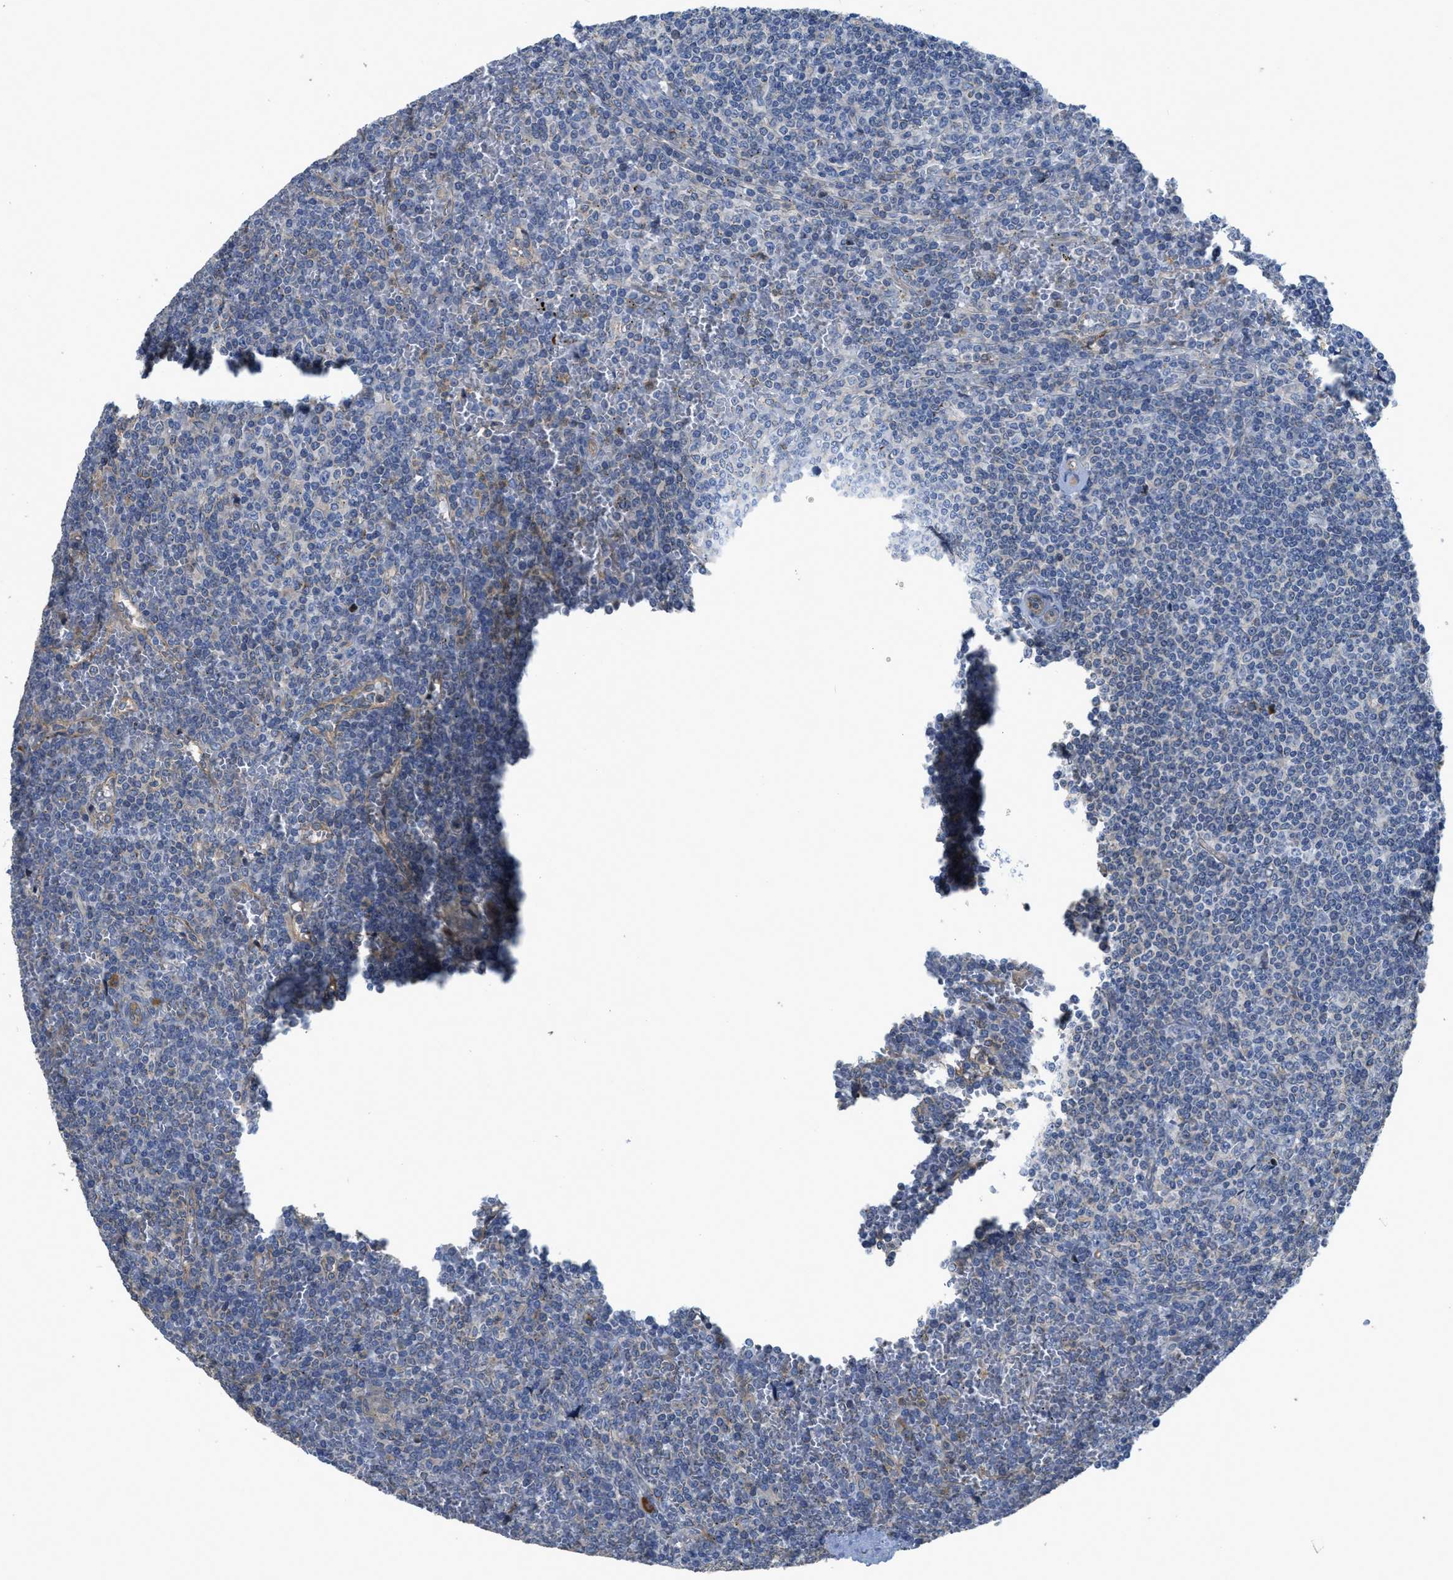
{"staining": {"intensity": "negative", "quantity": "none", "location": "none"}, "tissue": "lymphoma", "cell_type": "Tumor cells", "image_type": "cancer", "snomed": [{"axis": "morphology", "description": "Malignant lymphoma, non-Hodgkin's type, Low grade"}, {"axis": "topography", "description": "Spleen"}], "caption": "This is an immunohistochemistry micrograph of lymphoma. There is no staining in tumor cells.", "gene": "CASP10", "patient": {"sex": "female", "age": 19}}